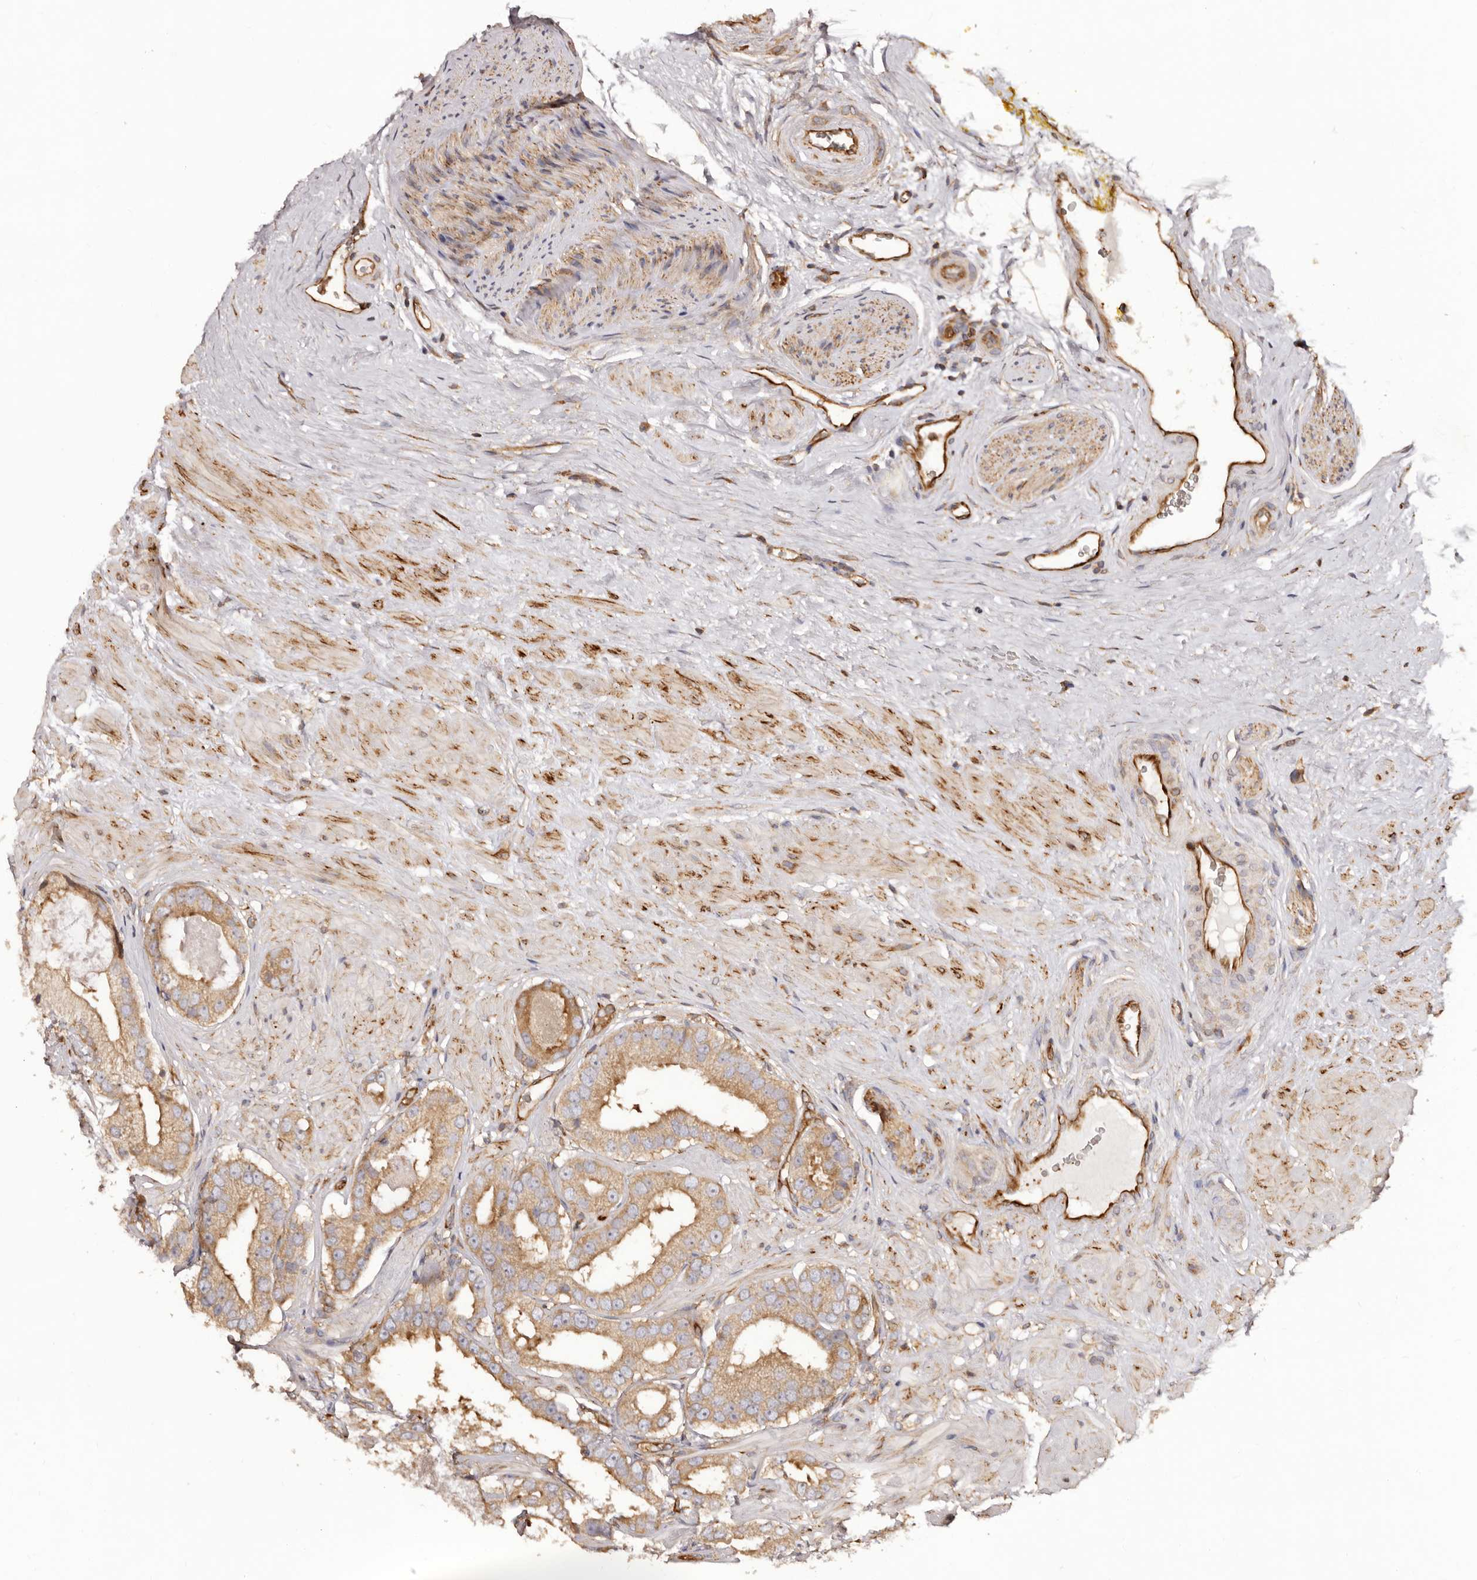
{"staining": {"intensity": "moderate", "quantity": ">75%", "location": "cytoplasmic/membranous"}, "tissue": "prostate cancer", "cell_type": "Tumor cells", "image_type": "cancer", "snomed": [{"axis": "morphology", "description": "Adenocarcinoma, High grade"}, {"axis": "topography", "description": "Prostate"}], "caption": "High-grade adenocarcinoma (prostate) stained with DAB immunohistochemistry shows medium levels of moderate cytoplasmic/membranous expression in about >75% of tumor cells.", "gene": "RPS6", "patient": {"sex": "male", "age": 59}}